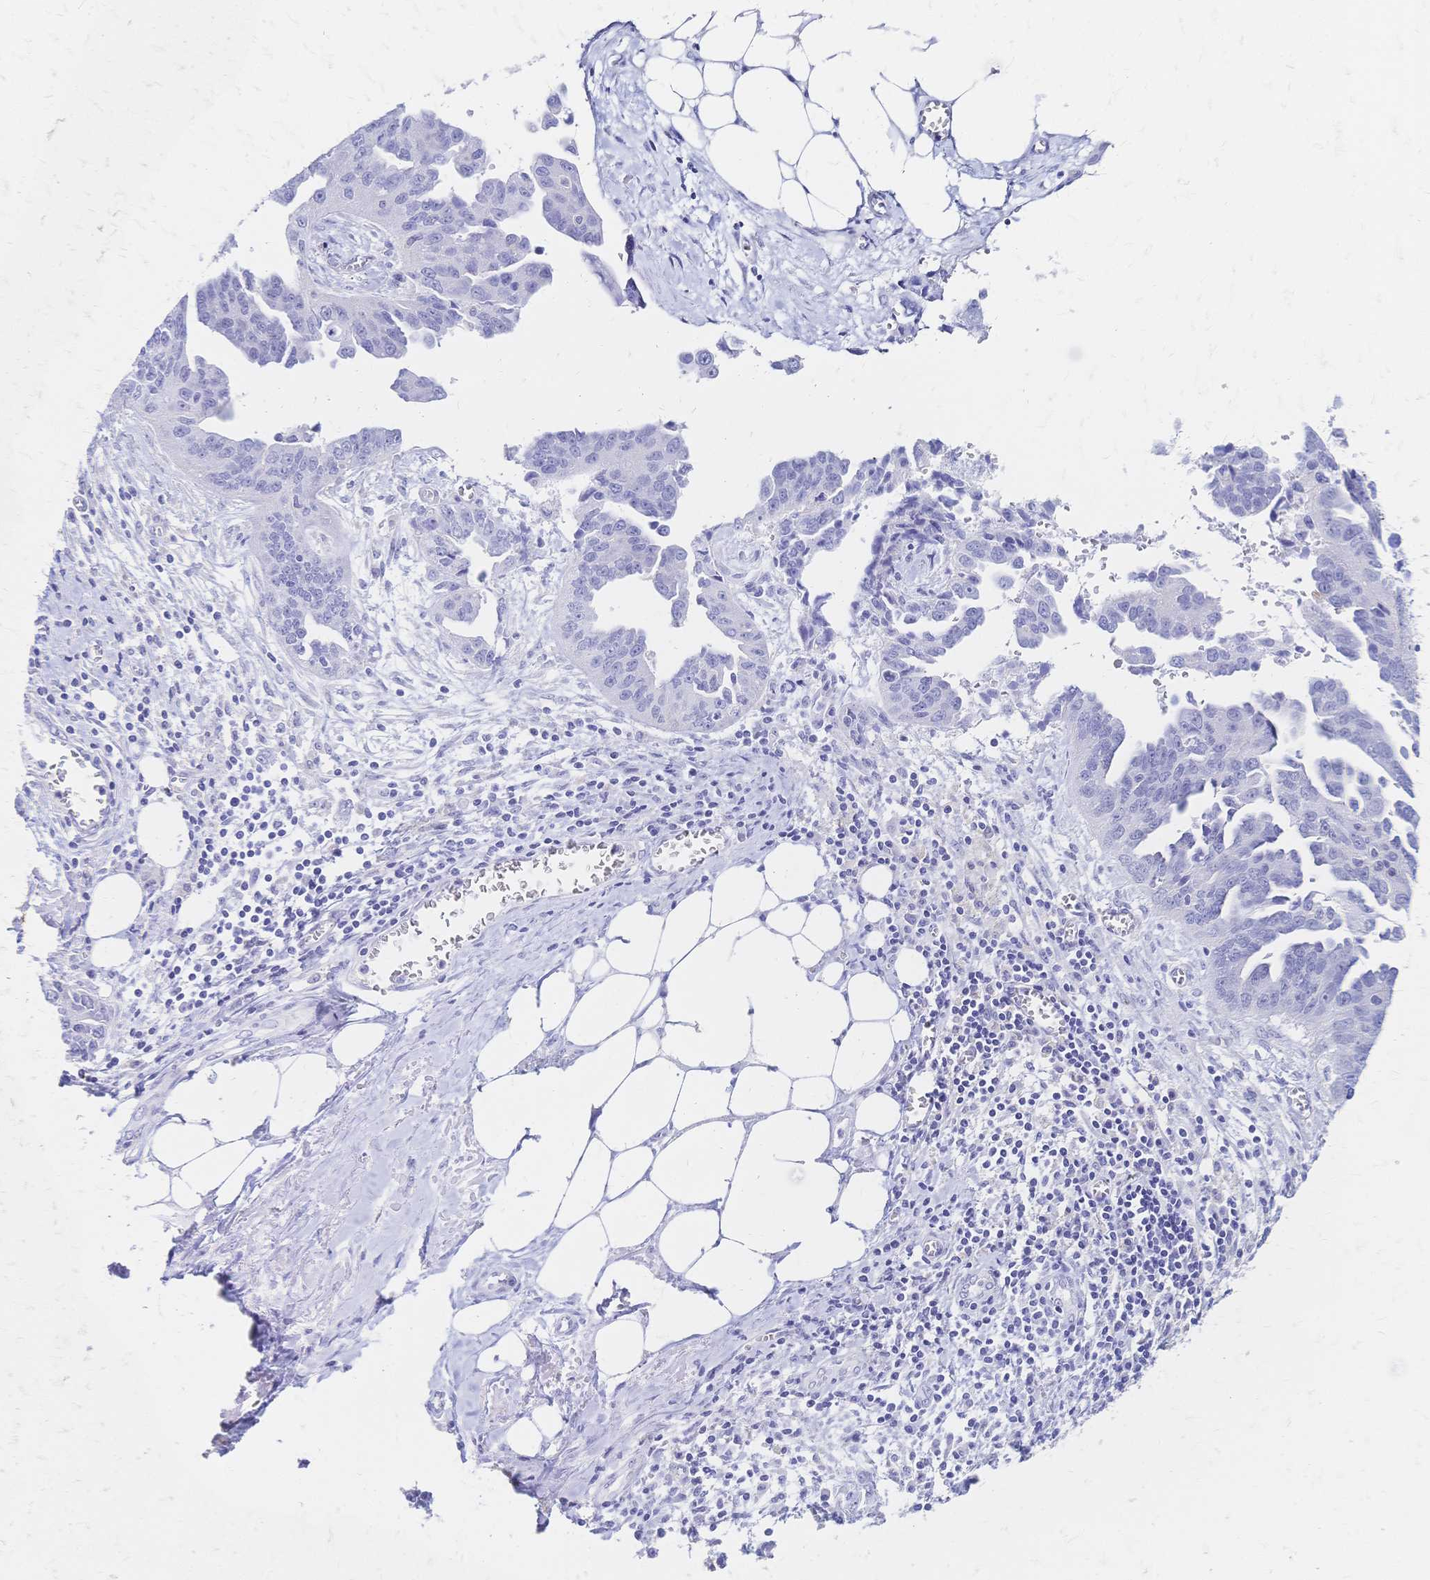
{"staining": {"intensity": "negative", "quantity": "none", "location": "none"}, "tissue": "ovarian cancer", "cell_type": "Tumor cells", "image_type": "cancer", "snomed": [{"axis": "morphology", "description": "Cystadenocarcinoma, serous, NOS"}, {"axis": "topography", "description": "Ovary"}], "caption": "Ovarian cancer stained for a protein using immunohistochemistry (IHC) demonstrates no expression tumor cells.", "gene": "SLC5A1", "patient": {"sex": "female", "age": 75}}